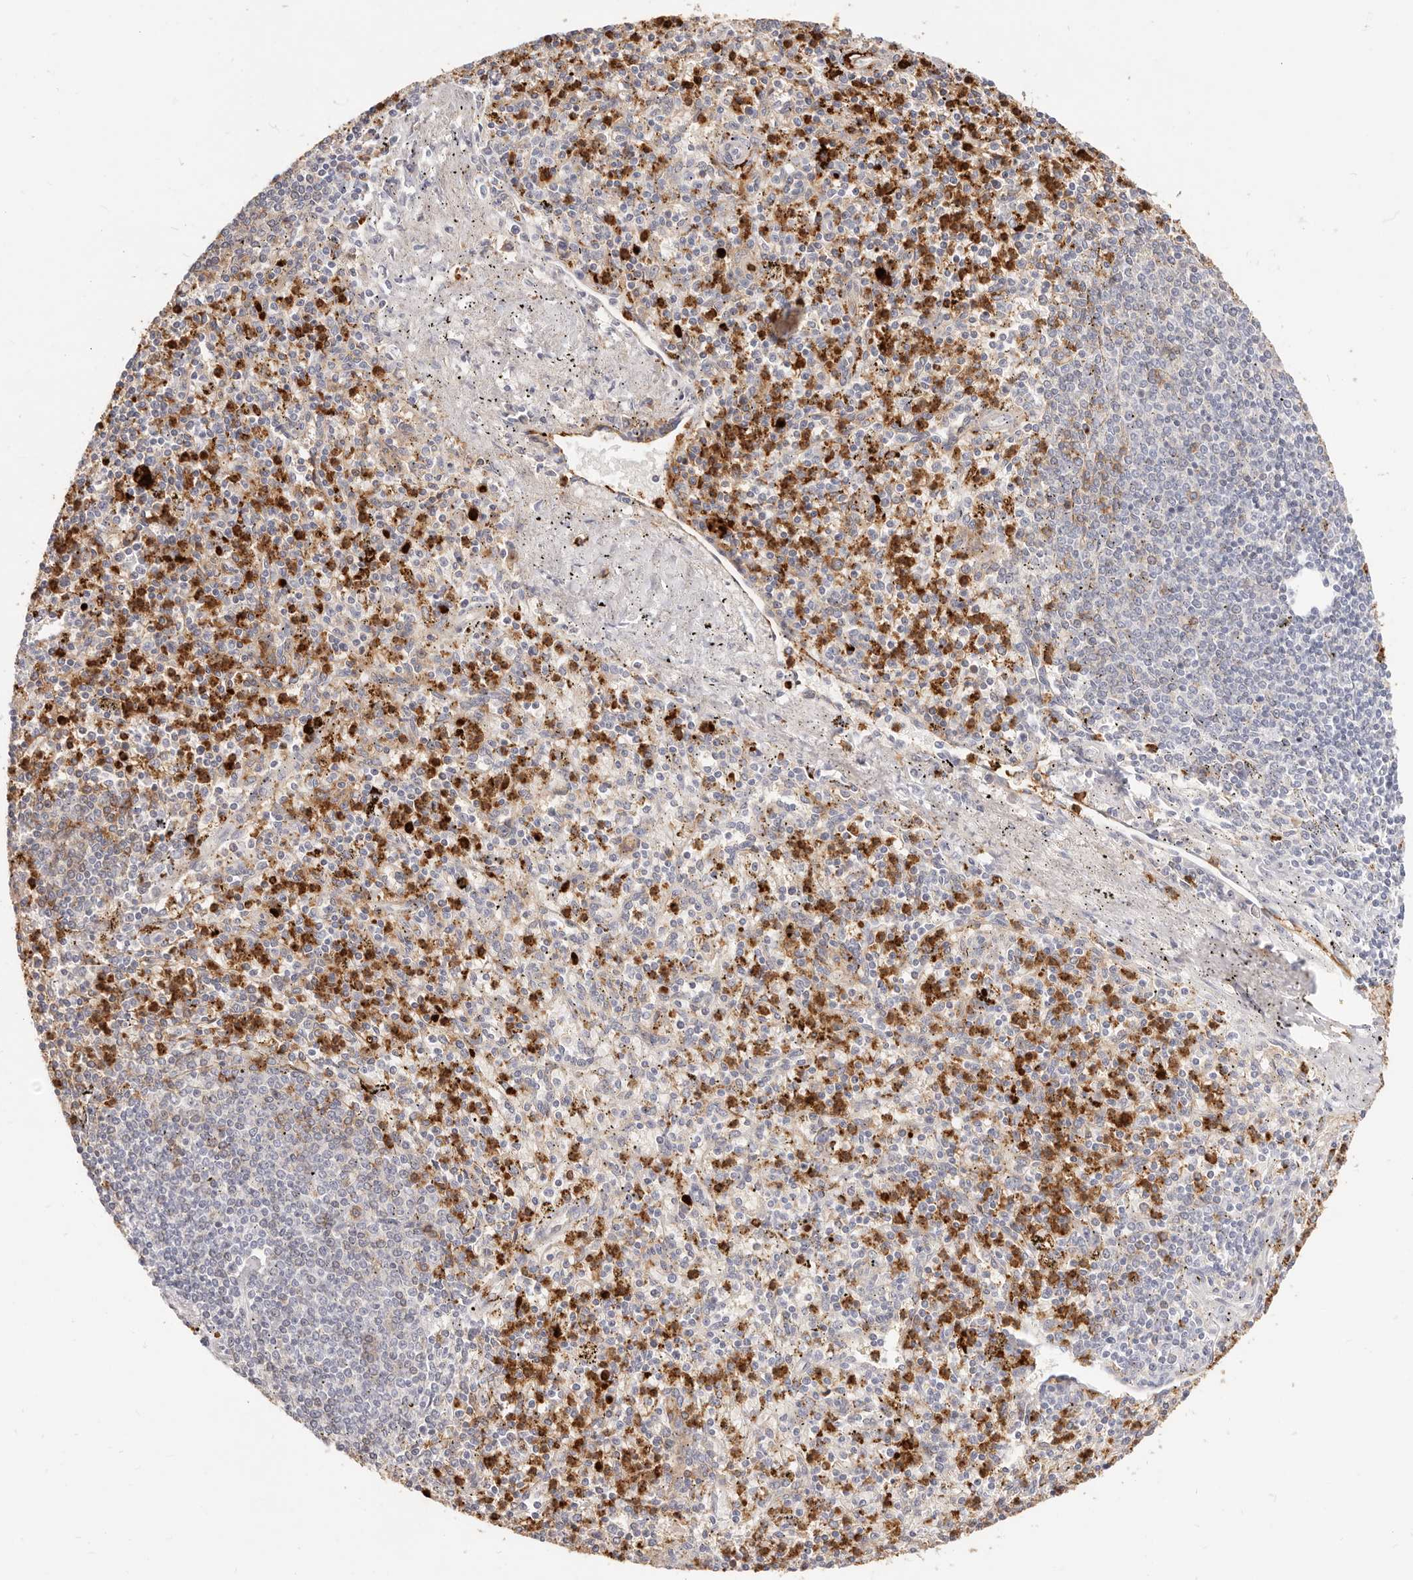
{"staining": {"intensity": "strong", "quantity": "25%-75%", "location": "cytoplasmic/membranous"}, "tissue": "spleen", "cell_type": "Cells in red pulp", "image_type": "normal", "snomed": [{"axis": "morphology", "description": "Normal tissue, NOS"}, {"axis": "topography", "description": "Spleen"}], "caption": "This micrograph displays immunohistochemistry (IHC) staining of normal spleen, with high strong cytoplasmic/membranous positivity in about 25%-75% of cells in red pulp.", "gene": "CAMP", "patient": {"sex": "male", "age": 72}}